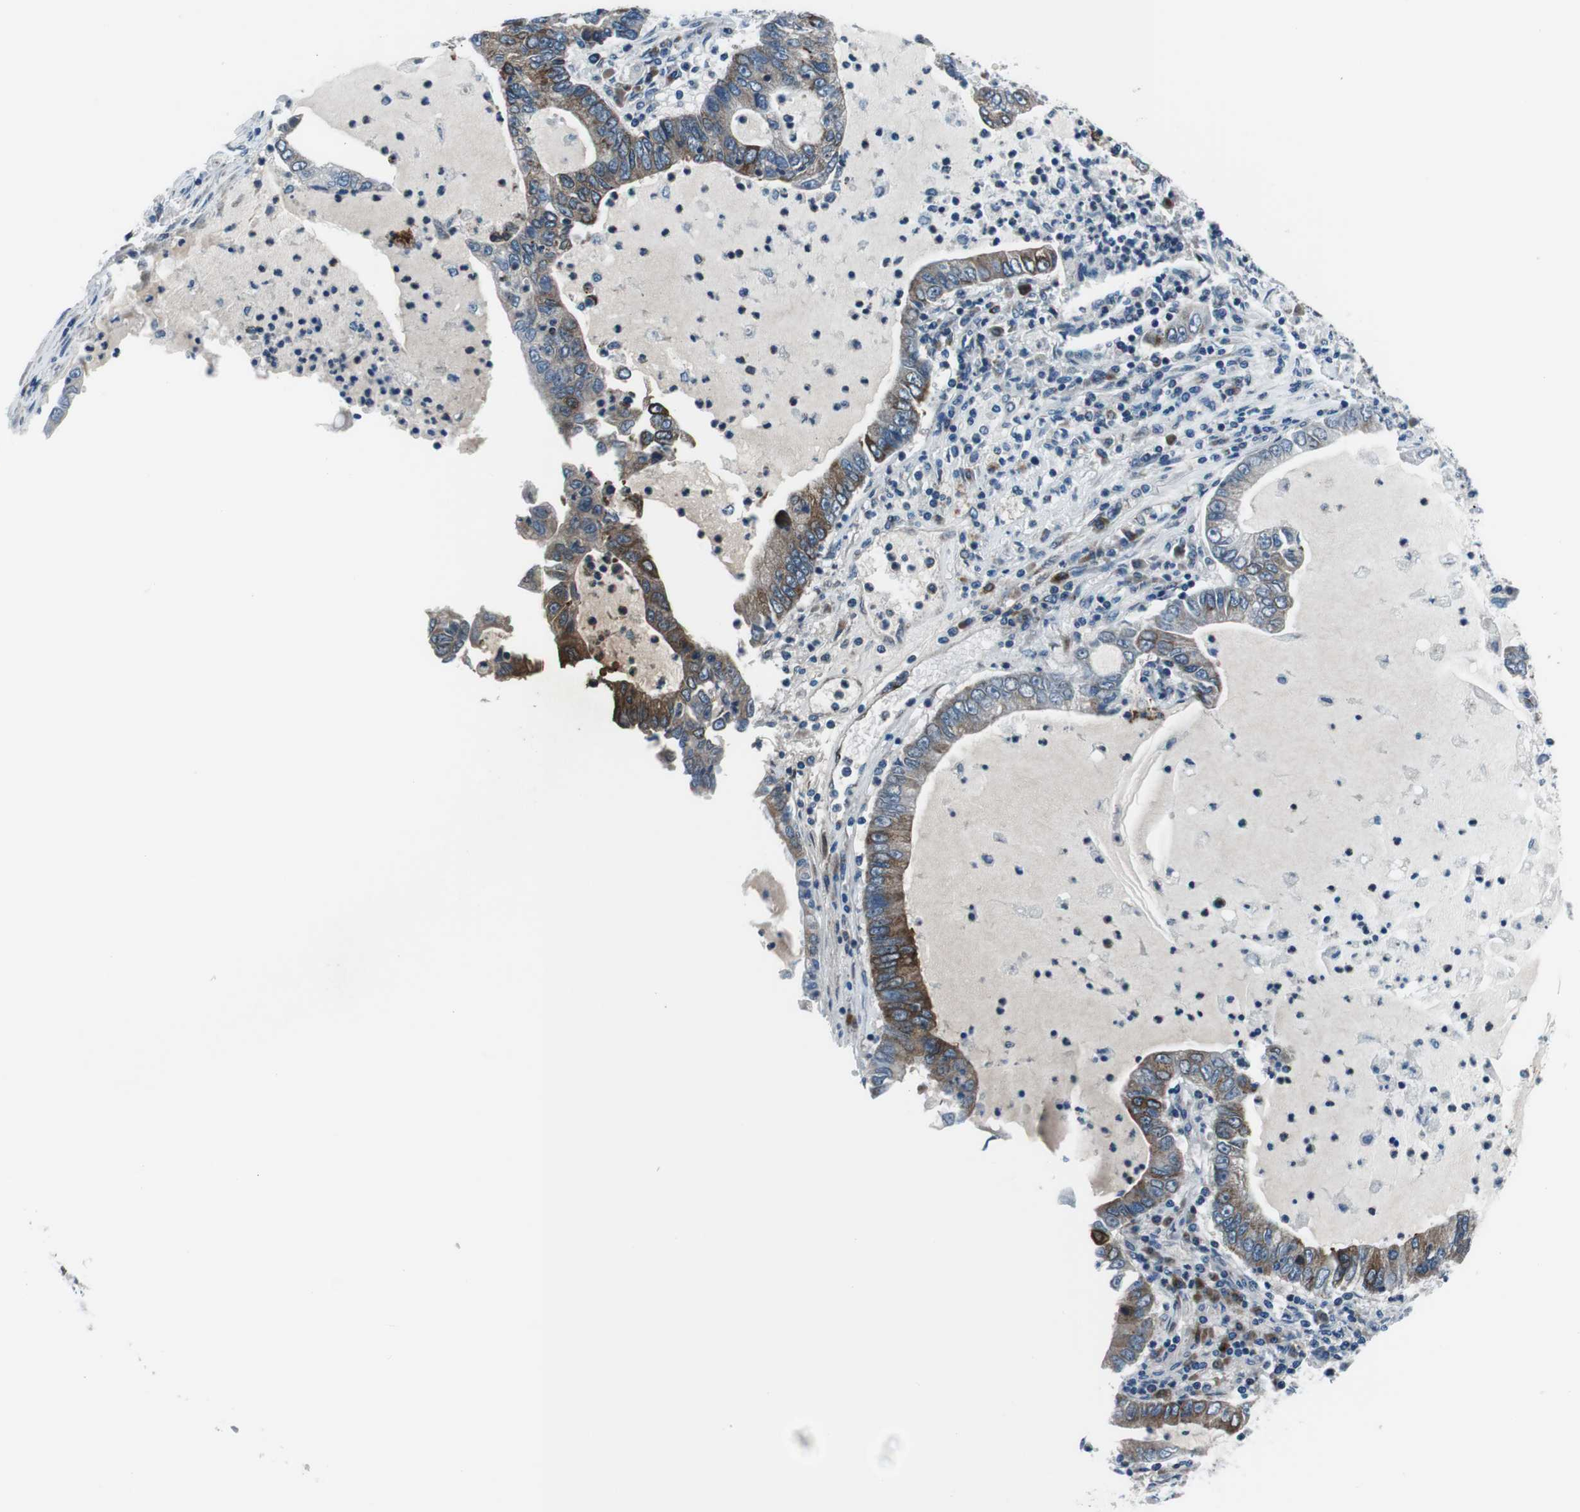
{"staining": {"intensity": "moderate", "quantity": "<25%", "location": "cytoplasmic/membranous"}, "tissue": "lung cancer", "cell_type": "Tumor cells", "image_type": "cancer", "snomed": [{"axis": "morphology", "description": "Adenocarcinoma, NOS"}, {"axis": "topography", "description": "Lung"}], "caption": "Immunohistochemistry (IHC) (DAB (3,3'-diaminobenzidine)) staining of lung cancer (adenocarcinoma) displays moderate cytoplasmic/membranous protein staining in approximately <25% of tumor cells.", "gene": "NUCB2", "patient": {"sex": "female", "age": 51}}